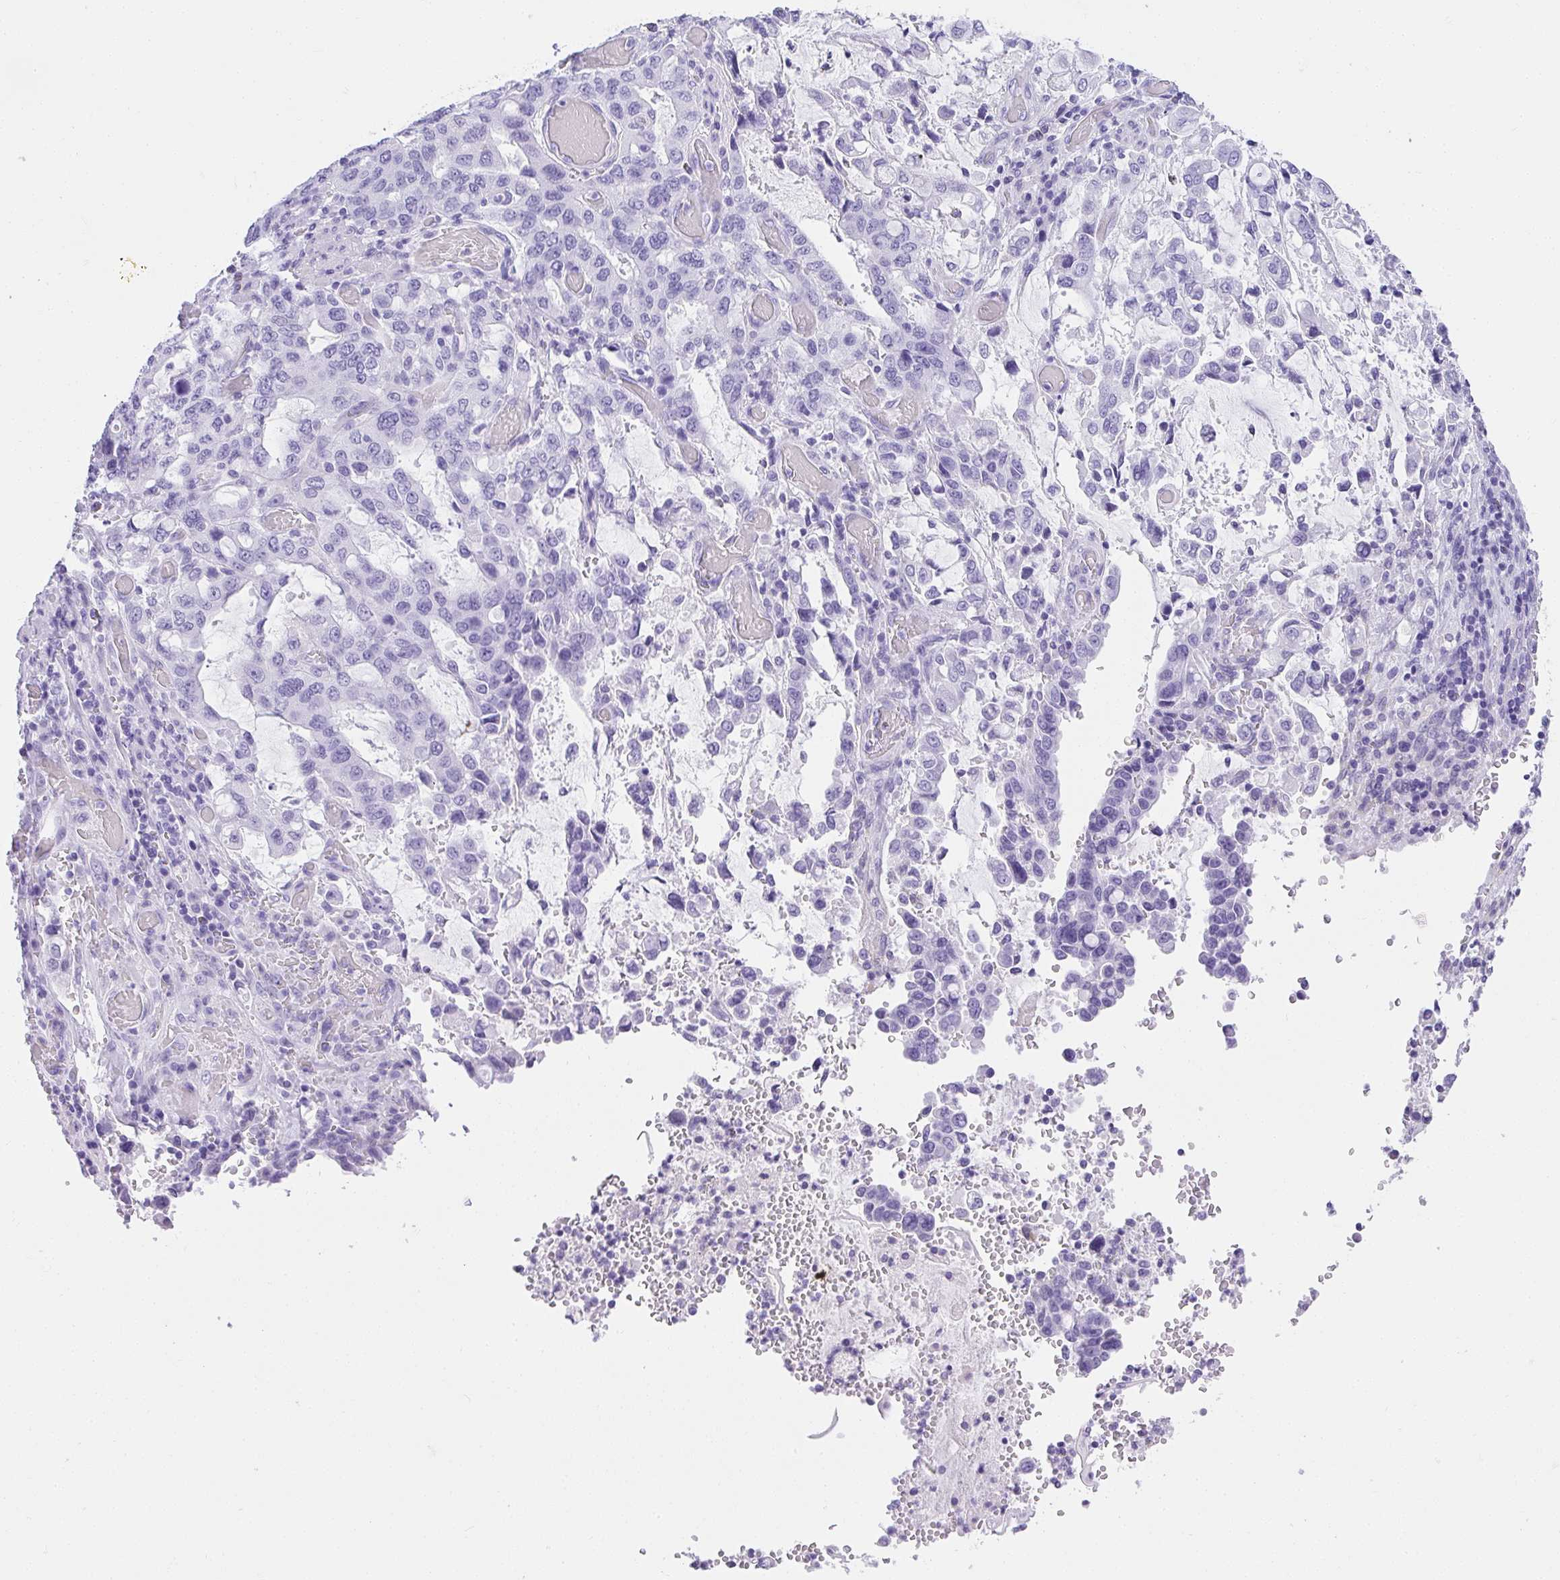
{"staining": {"intensity": "negative", "quantity": "none", "location": "none"}, "tissue": "stomach cancer", "cell_type": "Tumor cells", "image_type": "cancer", "snomed": [{"axis": "morphology", "description": "Adenocarcinoma, NOS"}, {"axis": "topography", "description": "Stomach, upper"}, {"axis": "topography", "description": "Stomach"}], "caption": "Human adenocarcinoma (stomach) stained for a protein using IHC shows no staining in tumor cells.", "gene": "AVIL", "patient": {"sex": "male", "age": 62}}